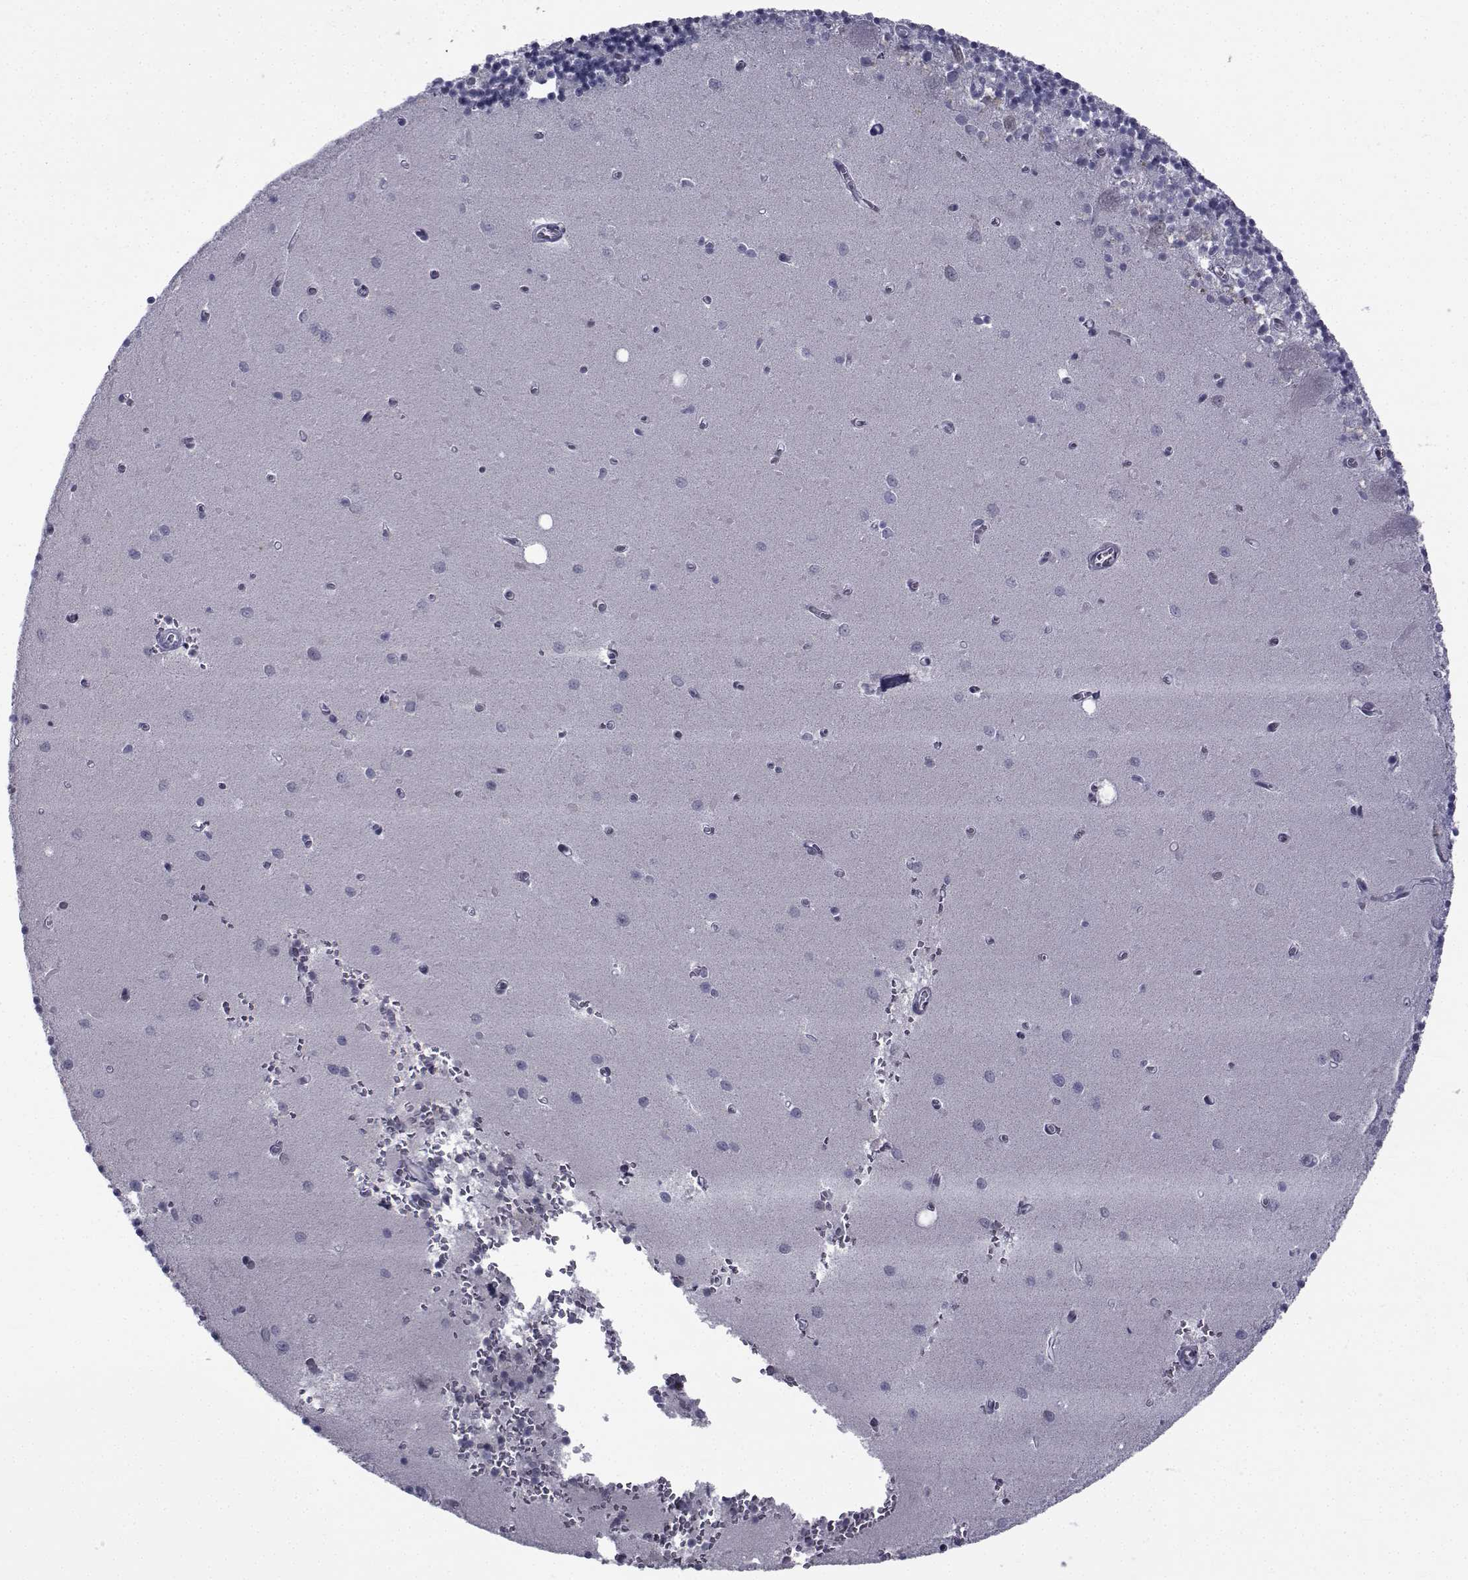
{"staining": {"intensity": "negative", "quantity": "none", "location": "none"}, "tissue": "cerebellum", "cell_type": "Cells in granular layer", "image_type": "normal", "snomed": [{"axis": "morphology", "description": "Normal tissue, NOS"}, {"axis": "topography", "description": "Cerebellum"}], "caption": "High magnification brightfield microscopy of benign cerebellum stained with DAB (brown) and counterstained with hematoxylin (blue): cells in granular layer show no significant expression.", "gene": "PAX2", "patient": {"sex": "female", "age": 64}}